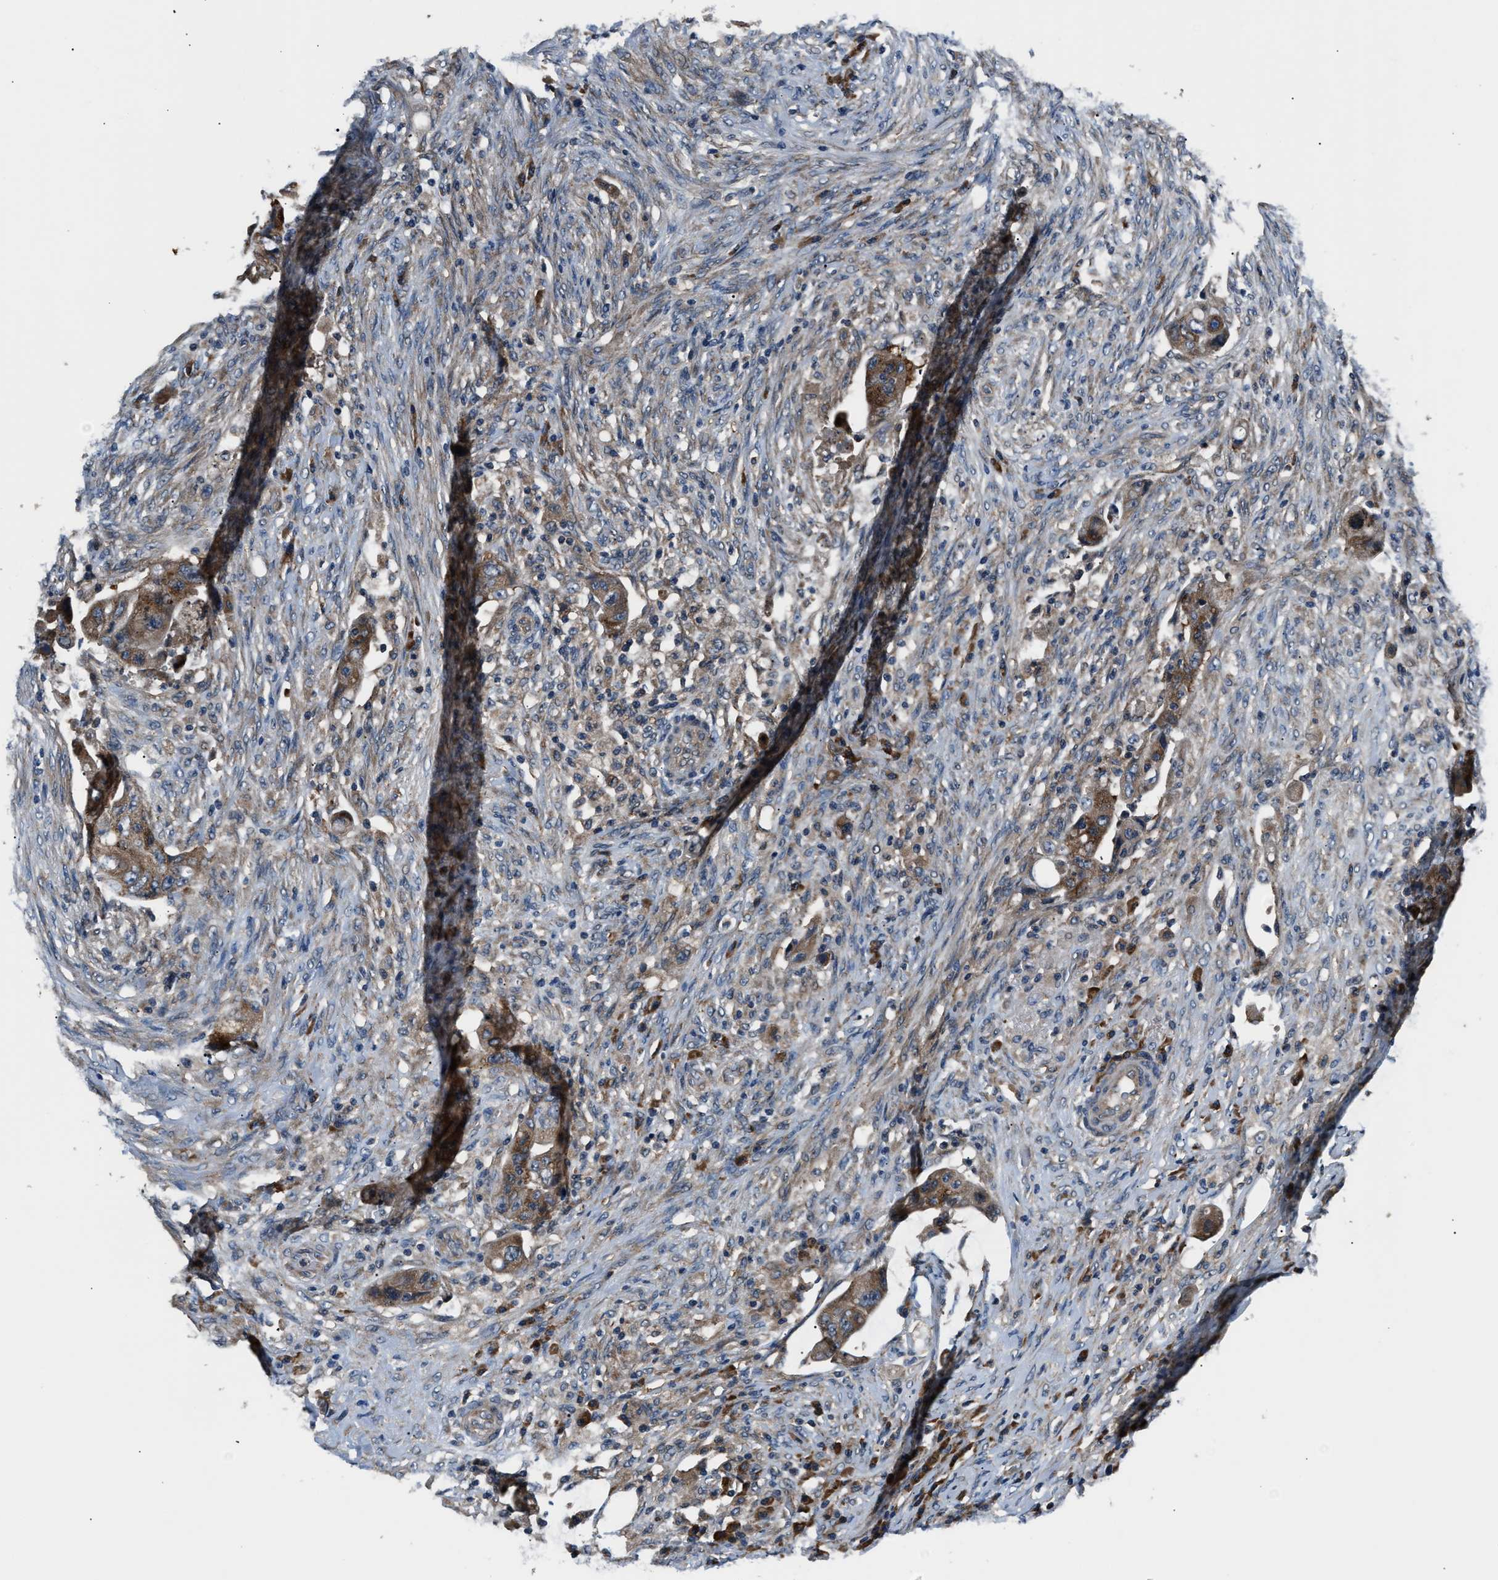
{"staining": {"intensity": "moderate", "quantity": ">75%", "location": "cytoplasmic/membranous"}, "tissue": "colorectal cancer", "cell_type": "Tumor cells", "image_type": "cancer", "snomed": [{"axis": "morphology", "description": "Adenocarcinoma, NOS"}, {"axis": "topography", "description": "Rectum"}], "caption": "Immunohistochemistry of human adenocarcinoma (colorectal) reveals medium levels of moderate cytoplasmic/membranous expression in about >75% of tumor cells.", "gene": "IMPDH2", "patient": {"sex": "female", "age": 71}}